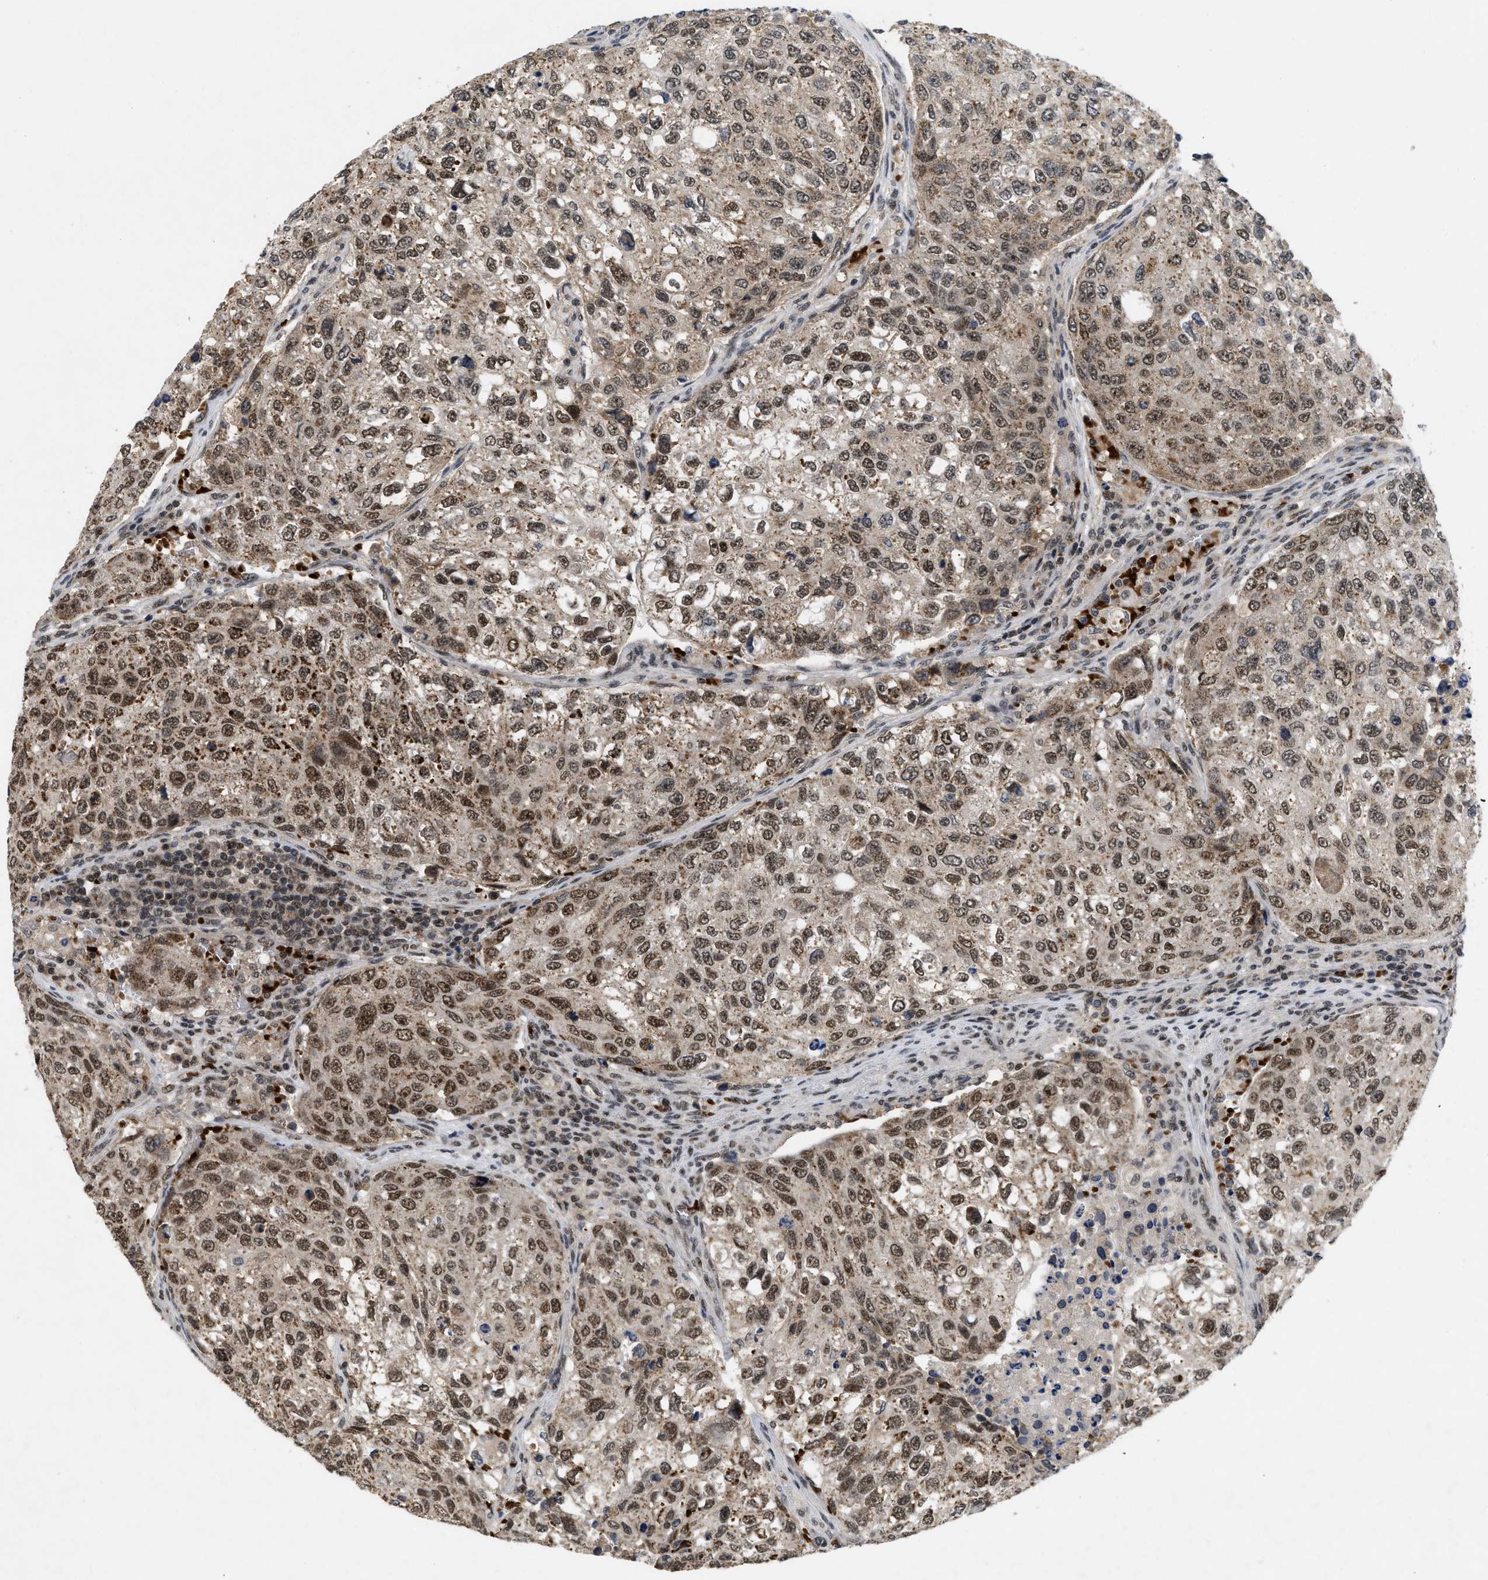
{"staining": {"intensity": "moderate", "quantity": ">75%", "location": "nuclear"}, "tissue": "urothelial cancer", "cell_type": "Tumor cells", "image_type": "cancer", "snomed": [{"axis": "morphology", "description": "Urothelial carcinoma, High grade"}, {"axis": "topography", "description": "Lymph node"}, {"axis": "topography", "description": "Urinary bladder"}], "caption": "Tumor cells show moderate nuclear staining in approximately >75% of cells in urothelial cancer. (Brightfield microscopy of DAB IHC at high magnification).", "gene": "ZNF346", "patient": {"sex": "male", "age": 51}}